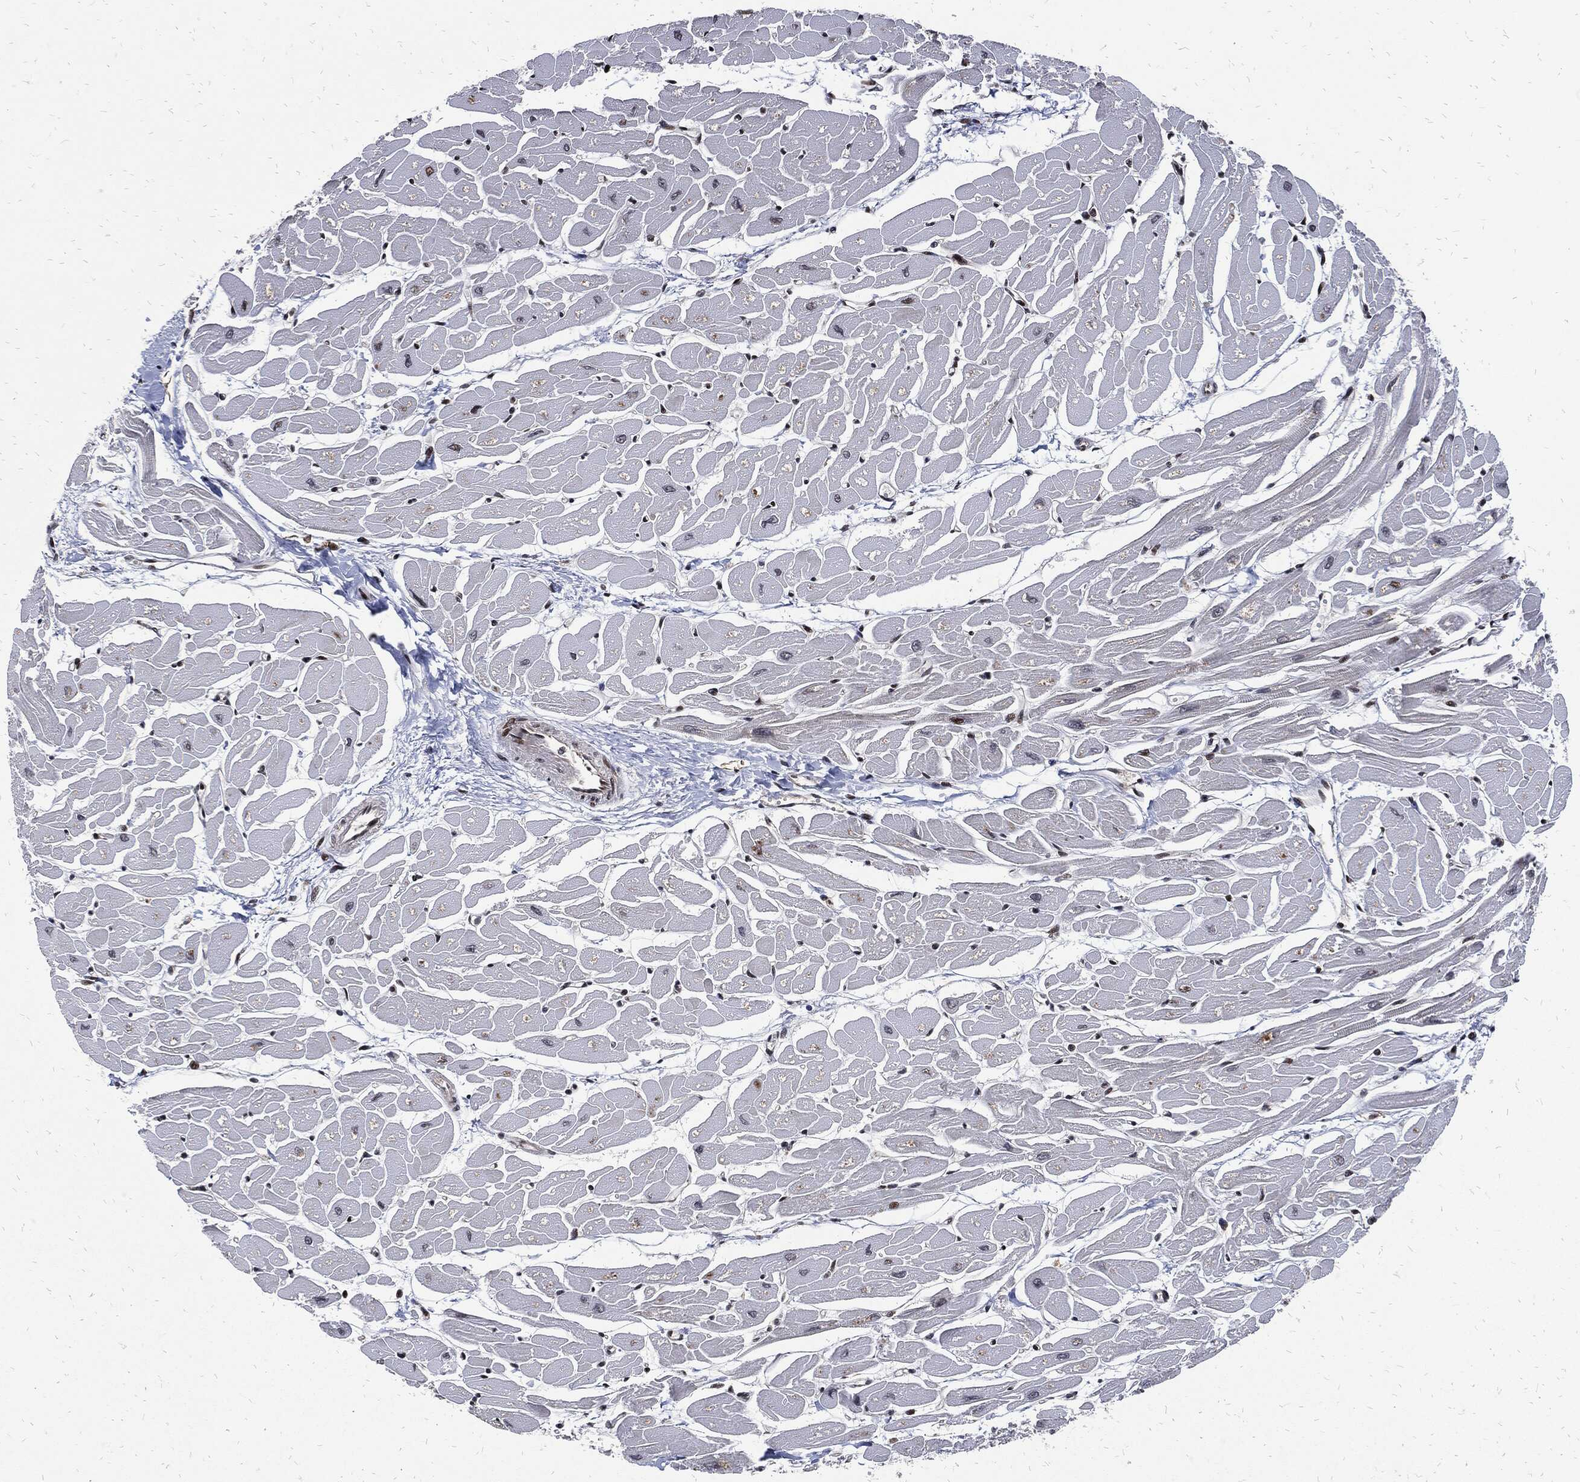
{"staining": {"intensity": "strong", "quantity": "<25%", "location": "nuclear"}, "tissue": "heart muscle", "cell_type": "Cardiomyocytes", "image_type": "normal", "snomed": [{"axis": "morphology", "description": "Normal tissue, NOS"}, {"axis": "topography", "description": "Heart"}], "caption": "Protein staining of normal heart muscle shows strong nuclear positivity in approximately <25% of cardiomyocytes.", "gene": "ZNF775", "patient": {"sex": "male", "age": 57}}